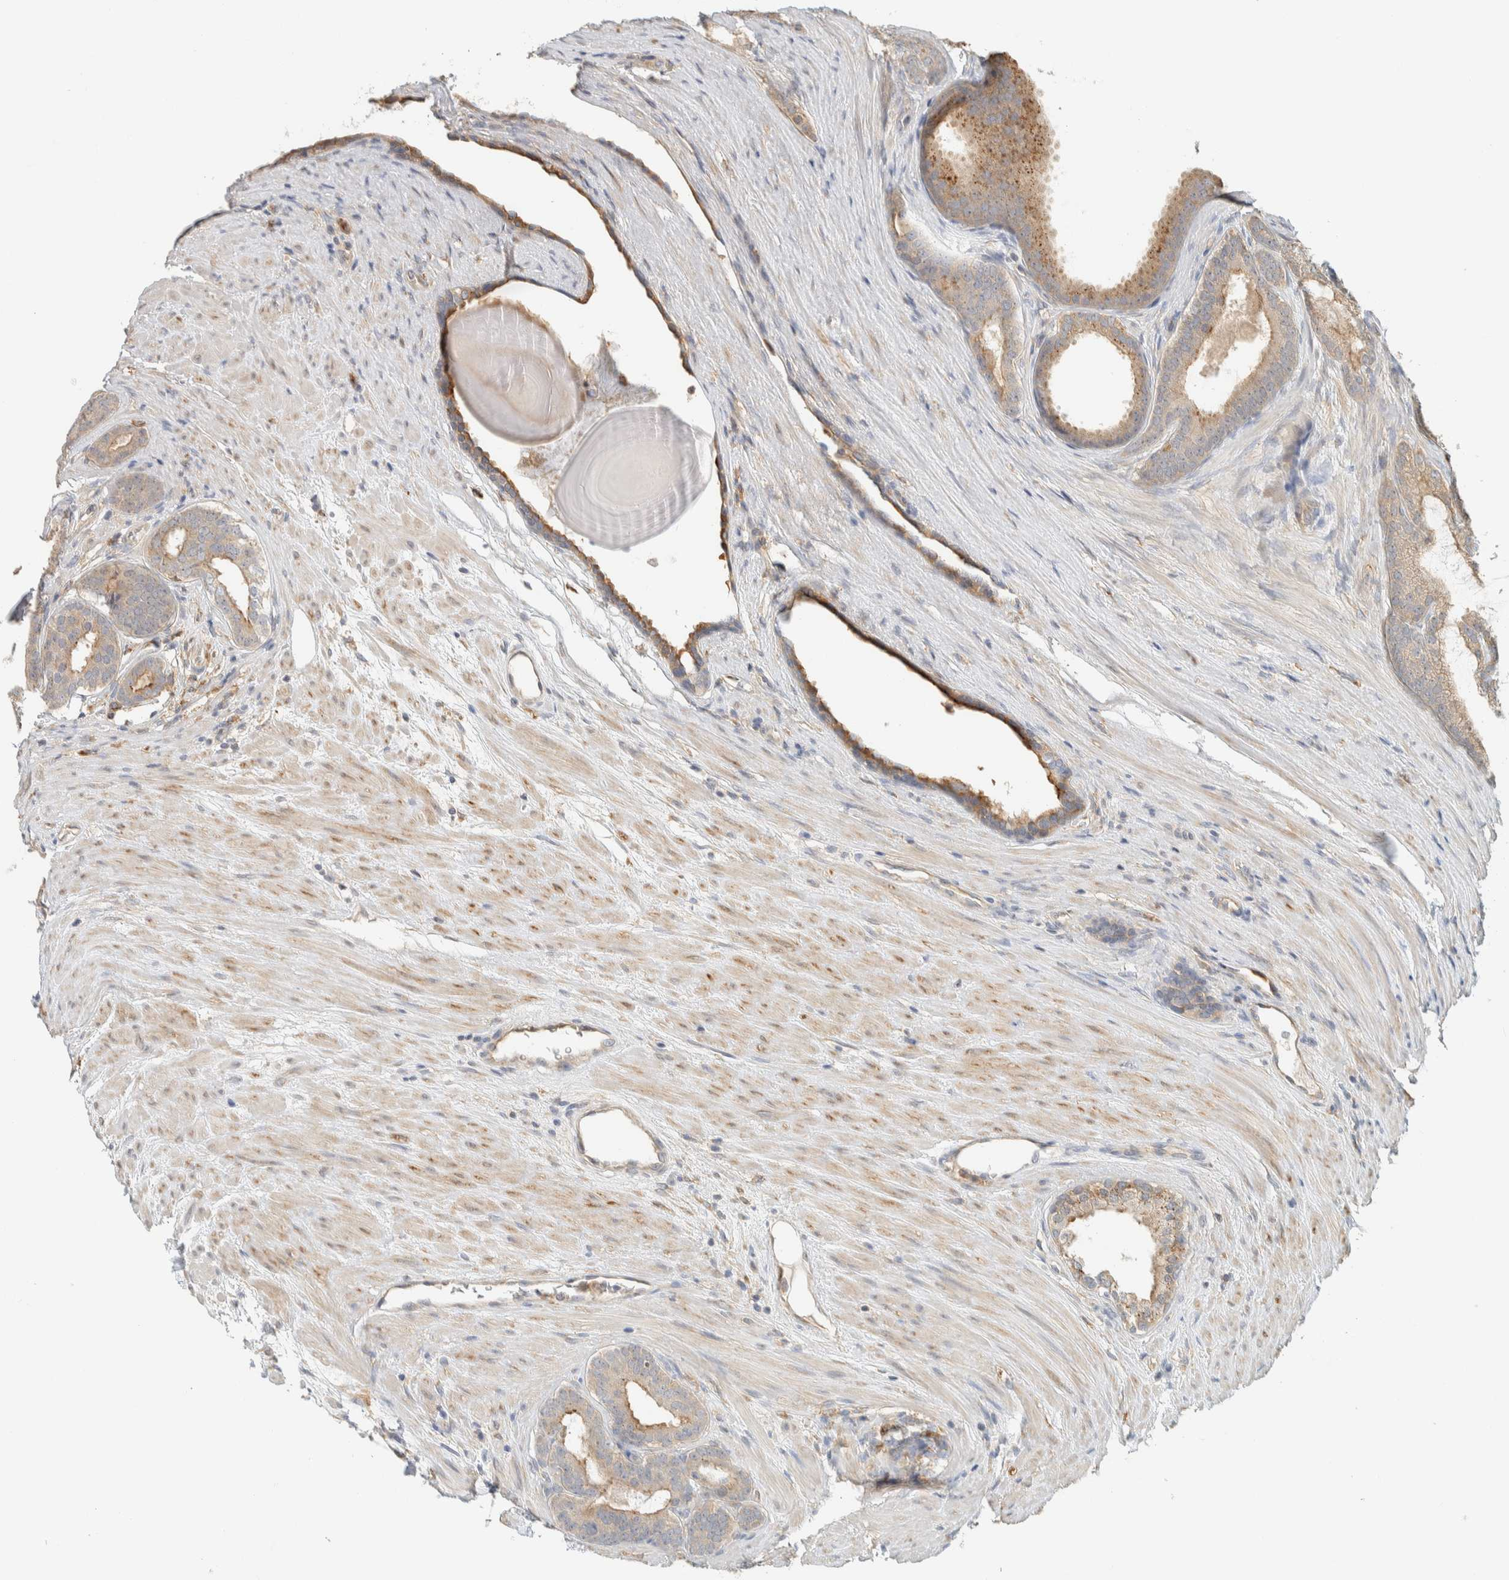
{"staining": {"intensity": "moderate", "quantity": "25%-75%", "location": "cytoplasmic/membranous"}, "tissue": "prostate cancer", "cell_type": "Tumor cells", "image_type": "cancer", "snomed": [{"axis": "morphology", "description": "Adenocarcinoma, High grade"}, {"axis": "topography", "description": "Prostate"}], "caption": "The image demonstrates staining of prostate cancer (high-grade adenocarcinoma), revealing moderate cytoplasmic/membranous protein positivity (brown color) within tumor cells.", "gene": "RAB11FIP1", "patient": {"sex": "male", "age": 60}}